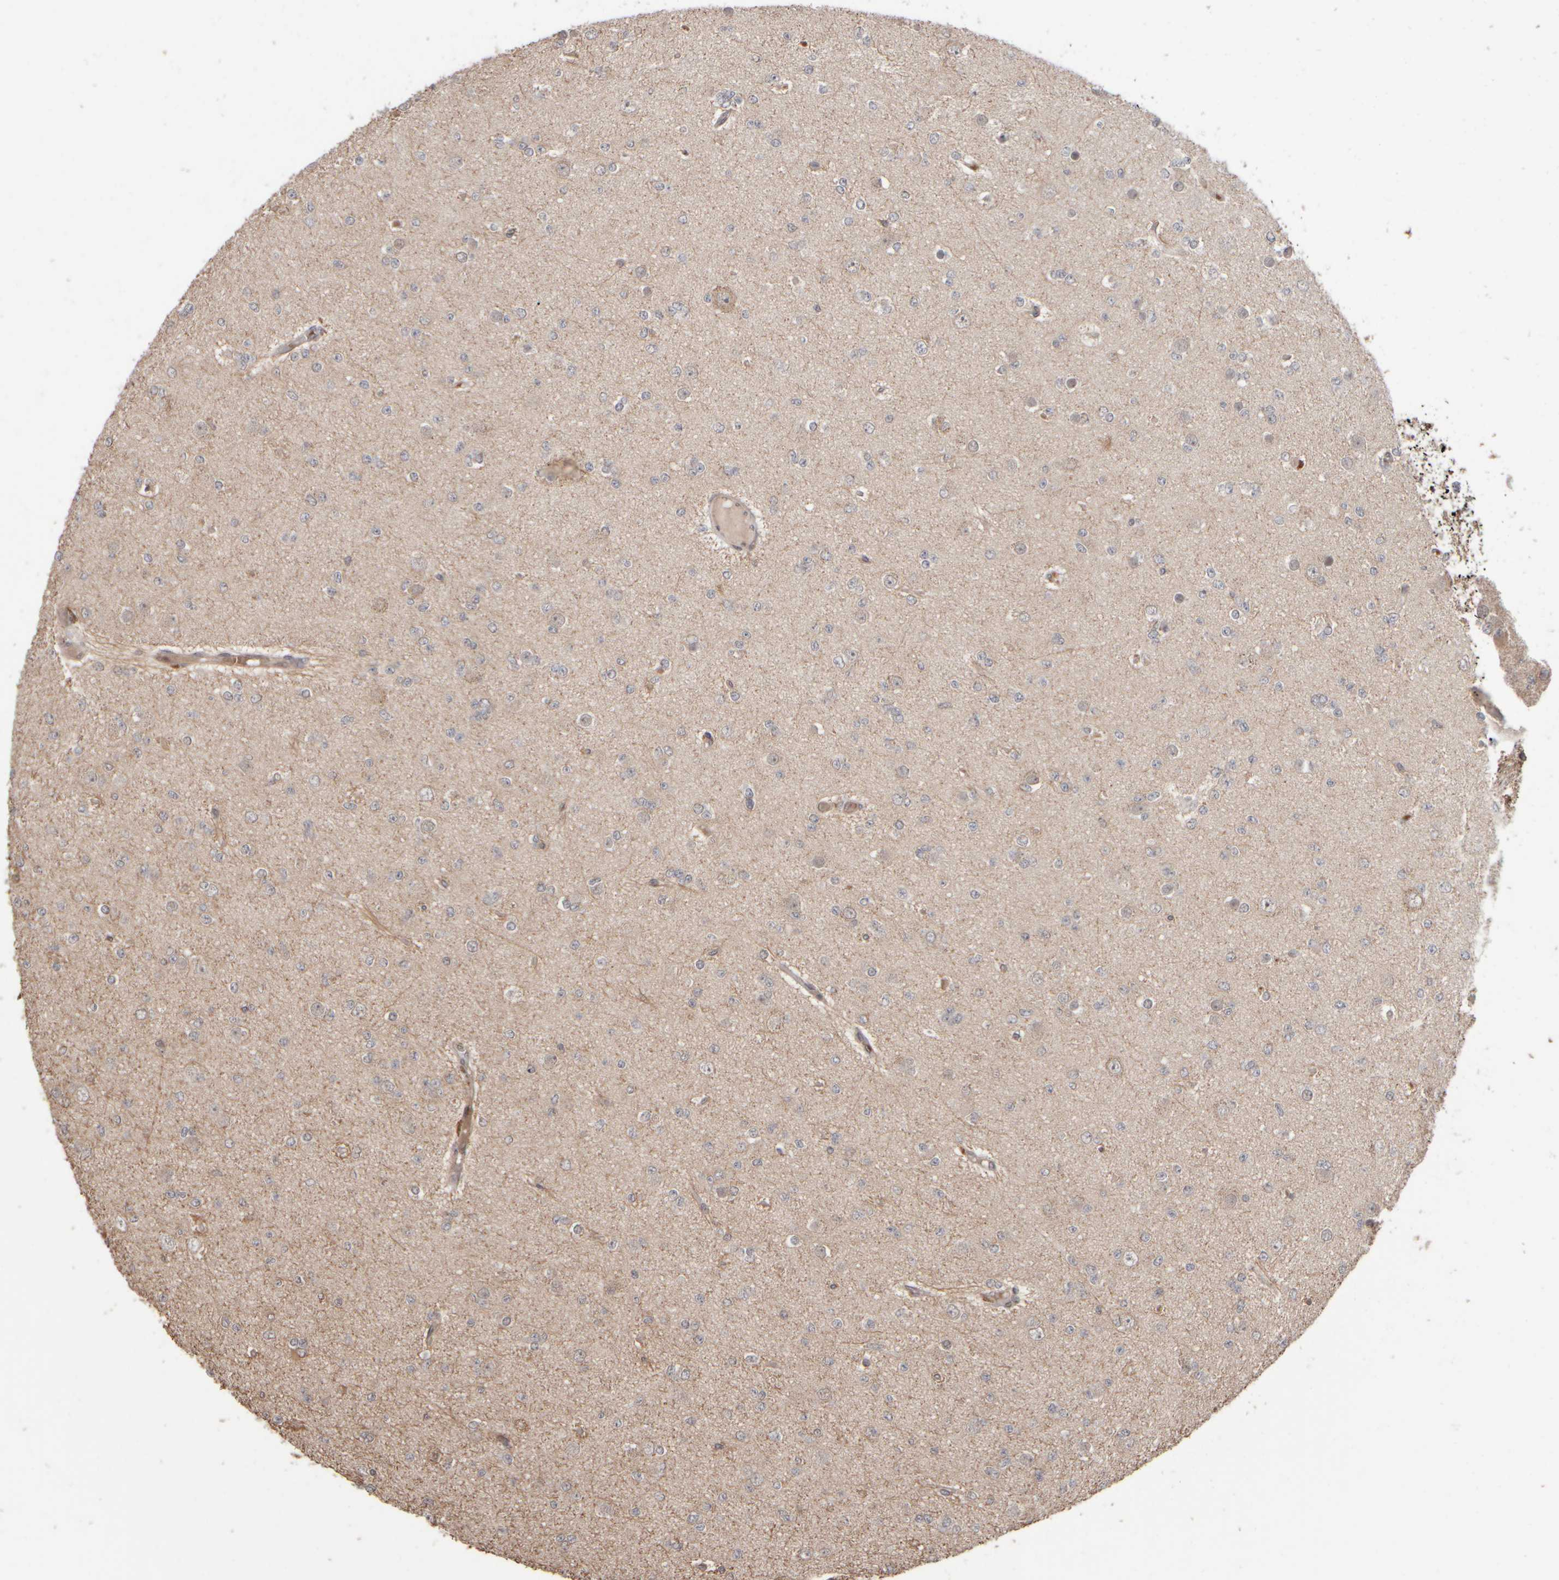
{"staining": {"intensity": "negative", "quantity": "none", "location": "none"}, "tissue": "glioma", "cell_type": "Tumor cells", "image_type": "cancer", "snomed": [{"axis": "morphology", "description": "Glioma, malignant, Low grade"}, {"axis": "topography", "description": "Brain"}], "caption": "DAB (3,3'-diaminobenzidine) immunohistochemical staining of human malignant low-grade glioma exhibits no significant positivity in tumor cells.", "gene": "ABHD11", "patient": {"sex": "female", "age": 22}}